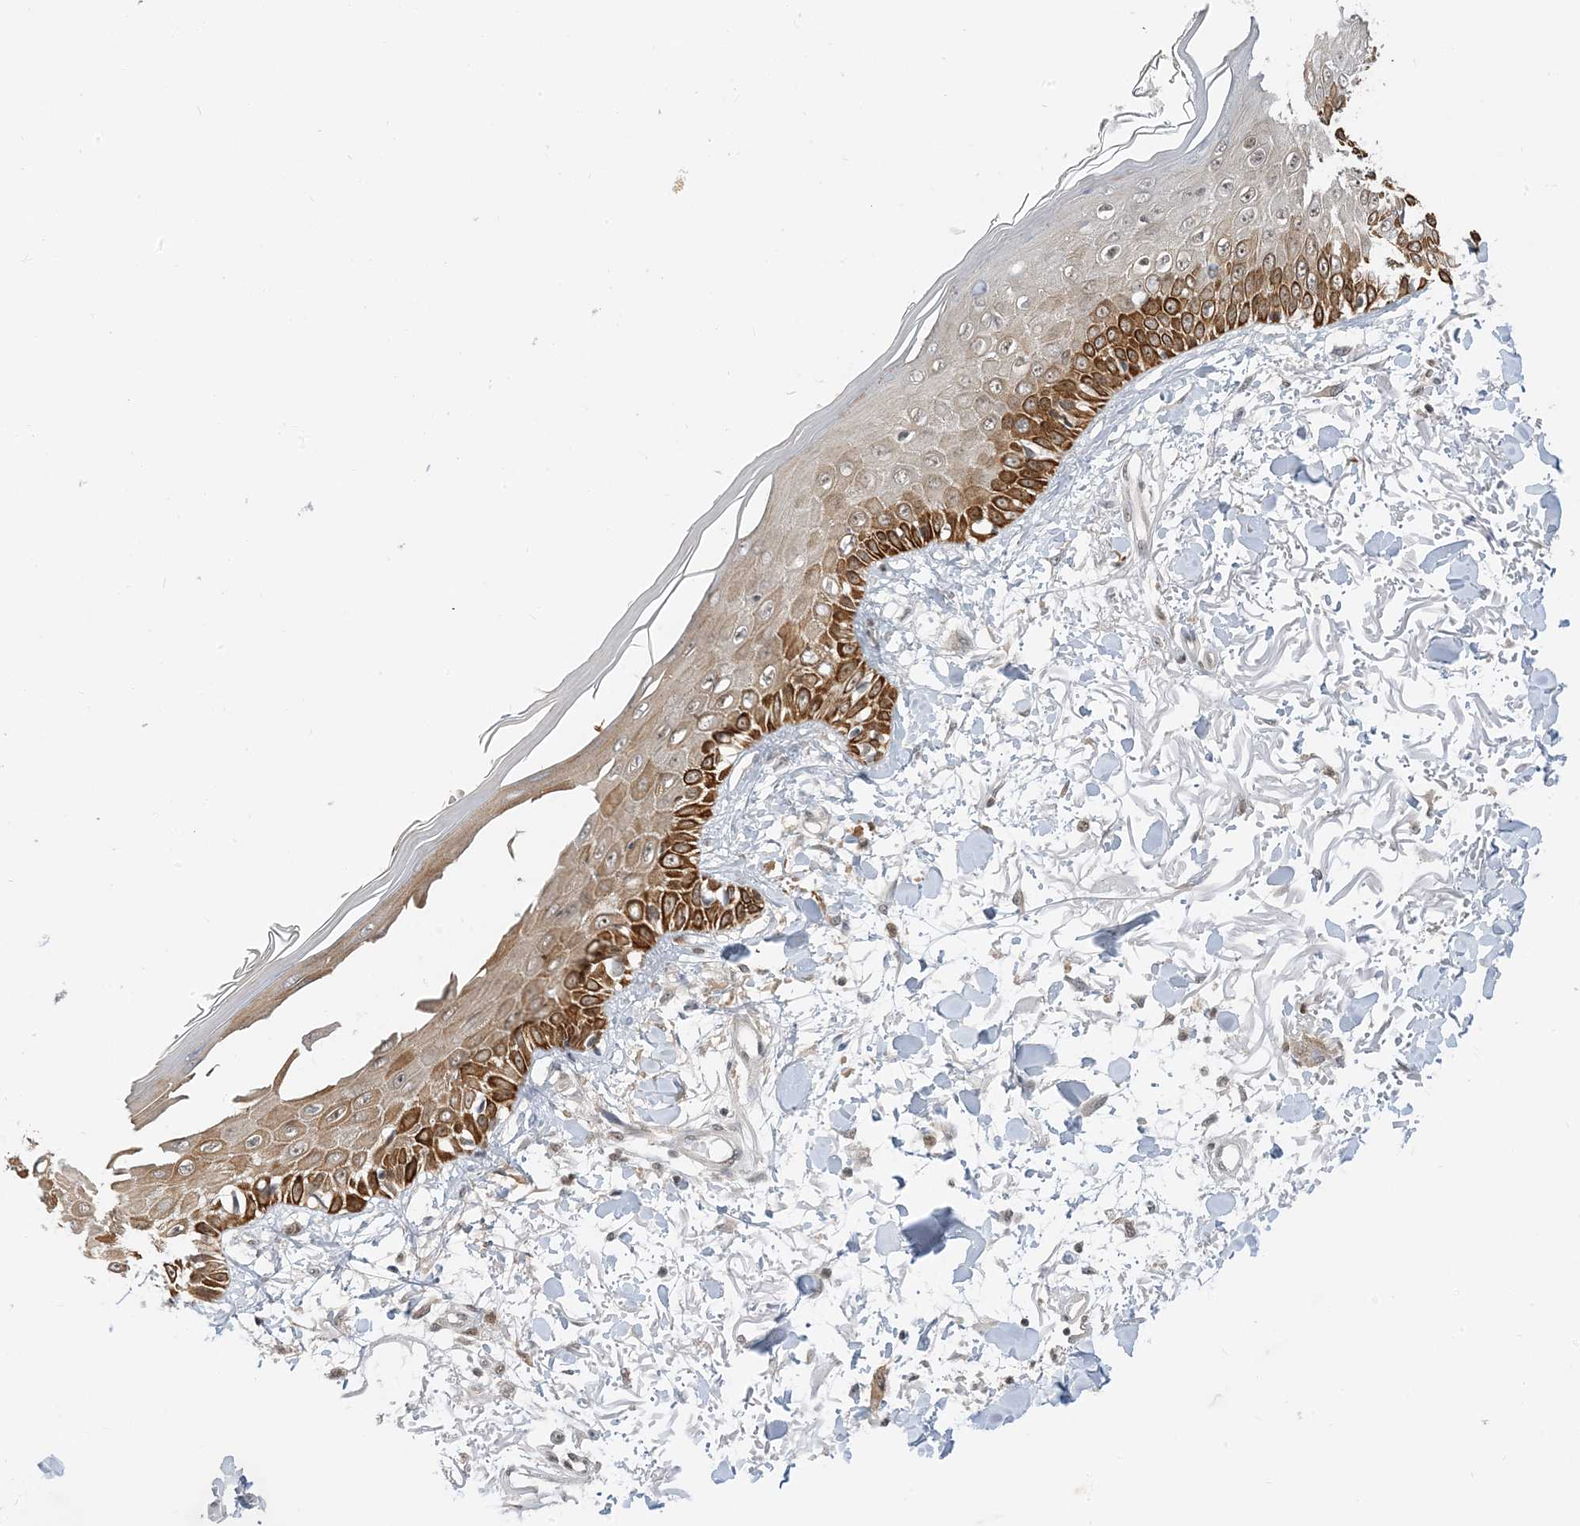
{"staining": {"intensity": "weak", "quantity": ">75%", "location": "cytoplasmic/membranous"}, "tissue": "skin", "cell_type": "Fibroblasts", "image_type": "normal", "snomed": [{"axis": "morphology", "description": "Normal tissue, NOS"}, {"axis": "morphology", "description": "Squamous cell carcinoma, NOS"}, {"axis": "topography", "description": "Skin"}, {"axis": "topography", "description": "Peripheral nerve tissue"}], "caption": "Immunohistochemistry of unremarkable human skin demonstrates low levels of weak cytoplasmic/membranous positivity in approximately >75% of fibroblasts. Nuclei are stained in blue.", "gene": "ZNF740", "patient": {"sex": "male", "age": 83}}